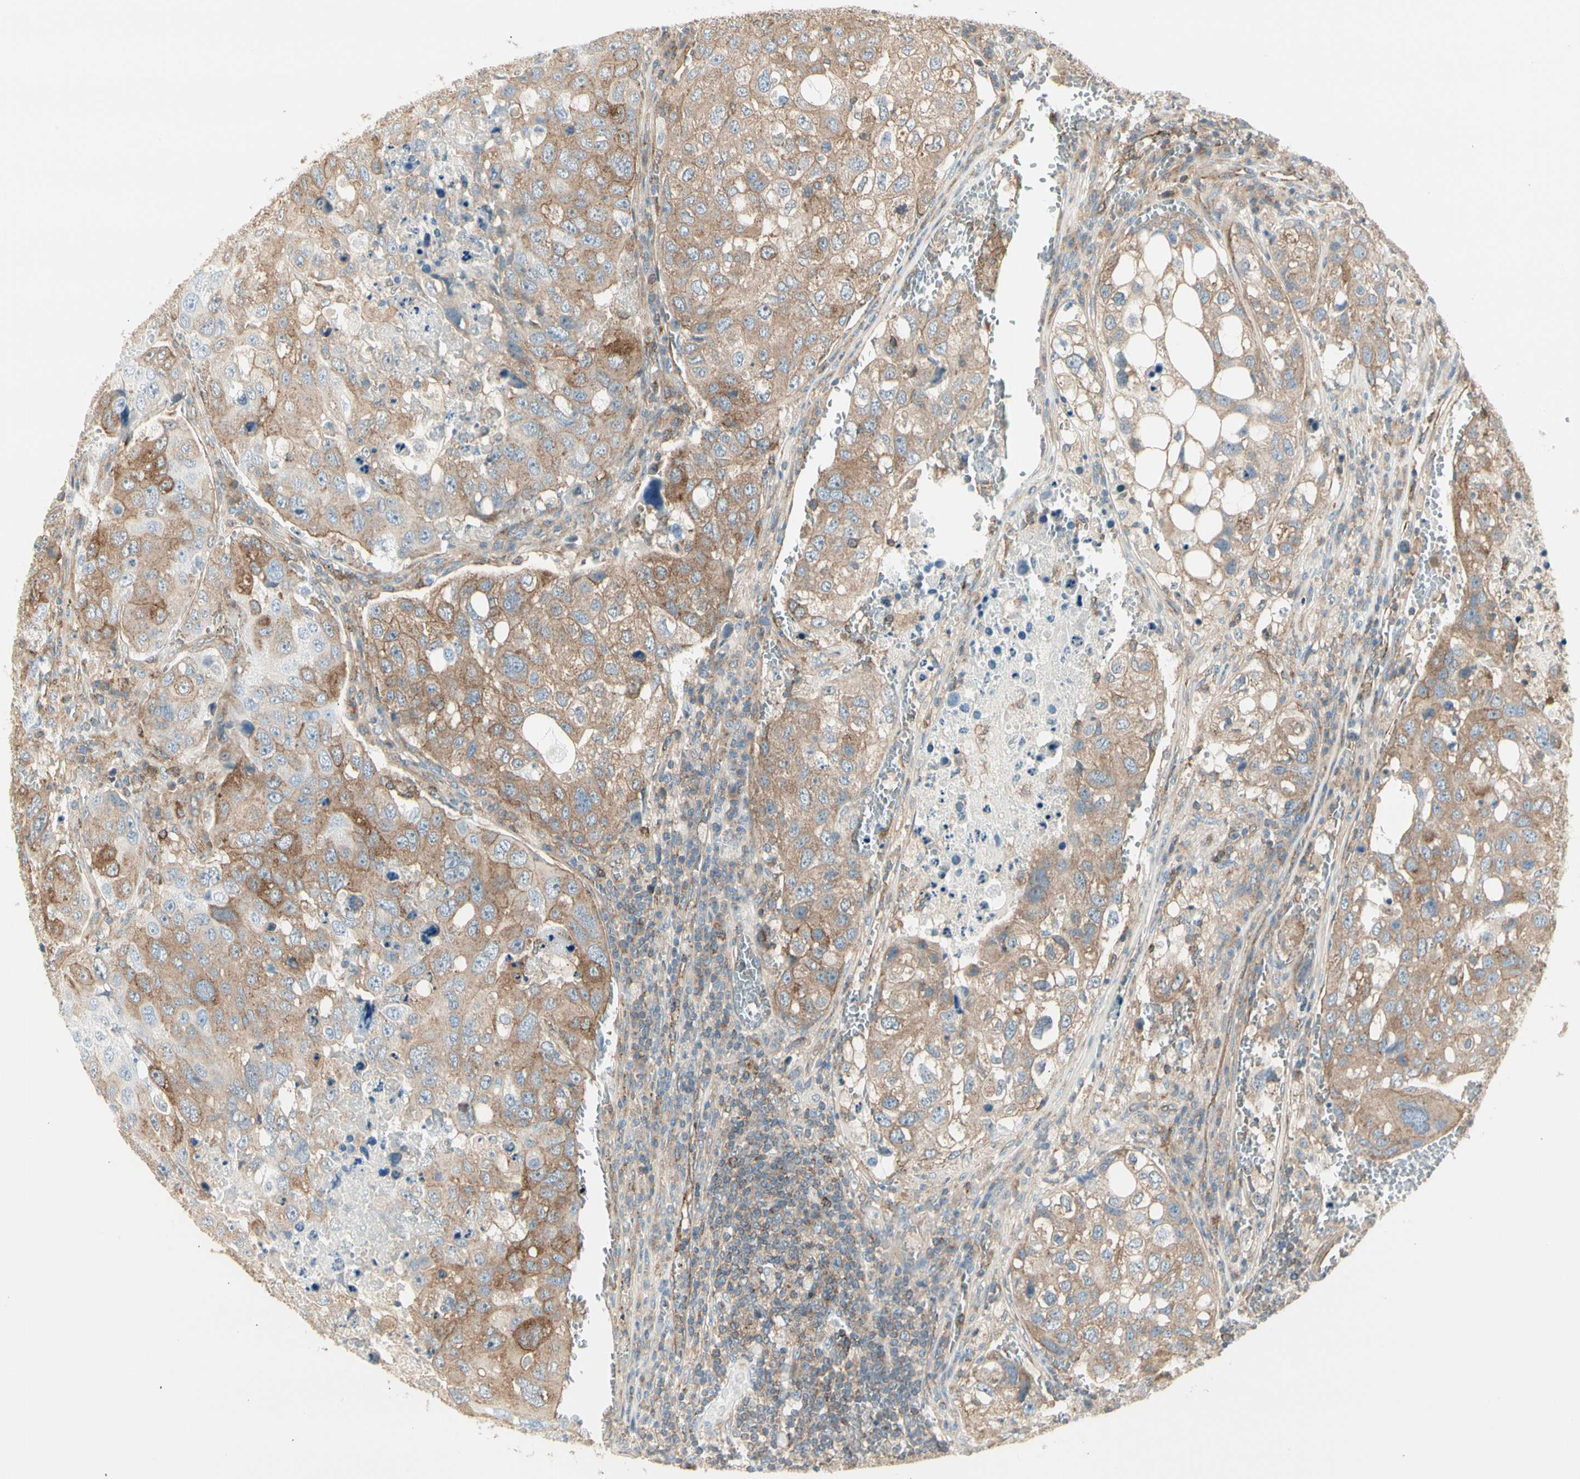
{"staining": {"intensity": "moderate", "quantity": ">75%", "location": "cytoplasmic/membranous"}, "tissue": "urothelial cancer", "cell_type": "Tumor cells", "image_type": "cancer", "snomed": [{"axis": "morphology", "description": "Urothelial carcinoma, High grade"}, {"axis": "topography", "description": "Lymph node"}, {"axis": "topography", "description": "Urinary bladder"}], "caption": "Tumor cells display moderate cytoplasmic/membranous expression in about >75% of cells in urothelial cancer.", "gene": "AGFG1", "patient": {"sex": "male", "age": 51}}